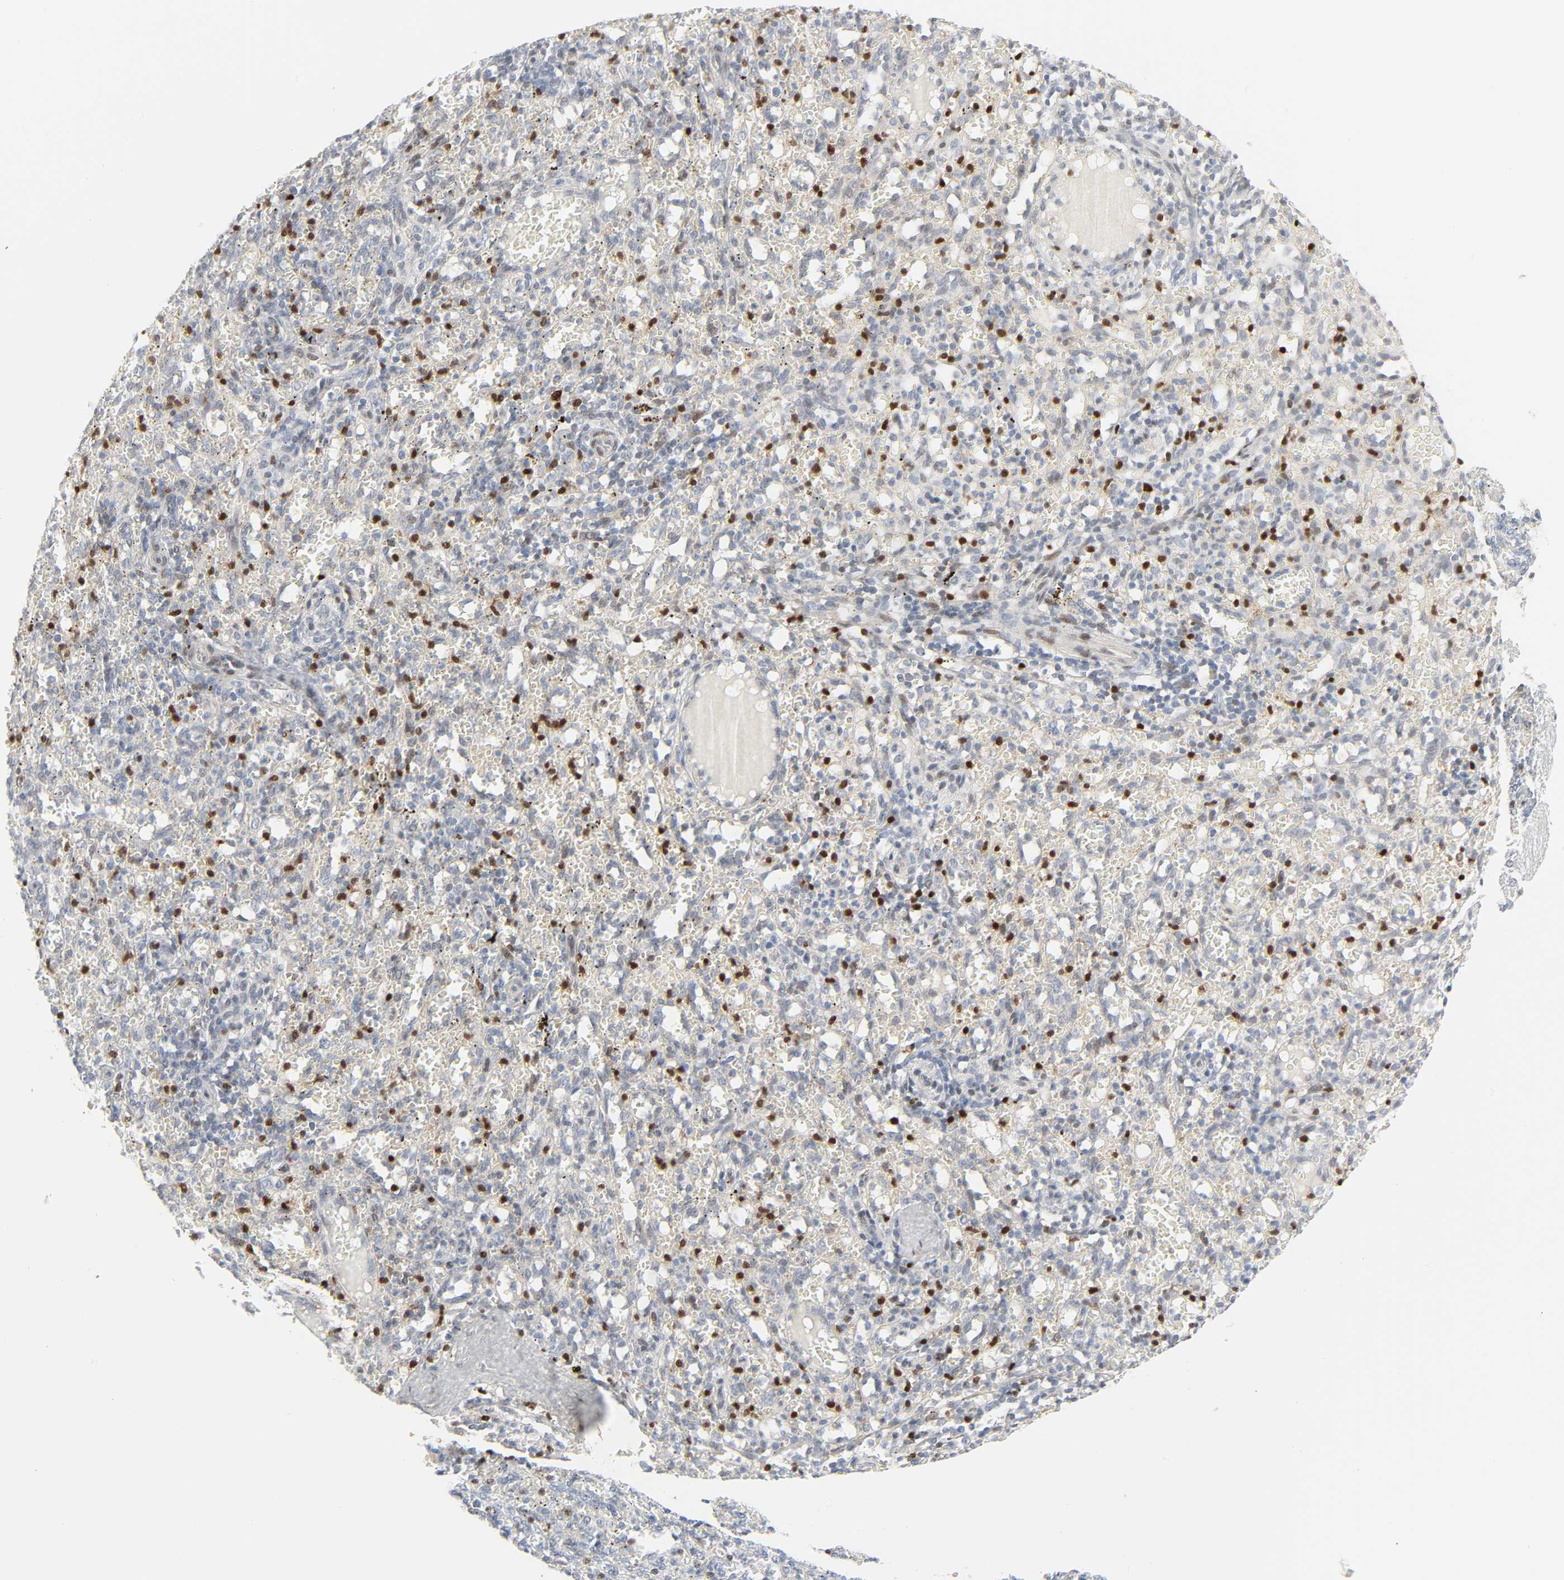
{"staining": {"intensity": "negative", "quantity": "none", "location": "none"}, "tissue": "spleen", "cell_type": "Cells in red pulp", "image_type": "normal", "snomed": [{"axis": "morphology", "description": "Normal tissue, NOS"}, {"axis": "topography", "description": "Spleen"}], "caption": "IHC micrograph of unremarkable human spleen stained for a protein (brown), which demonstrates no staining in cells in red pulp.", "gene": "ZBTB16", "patient": {"sex": "female", "age": 10}}